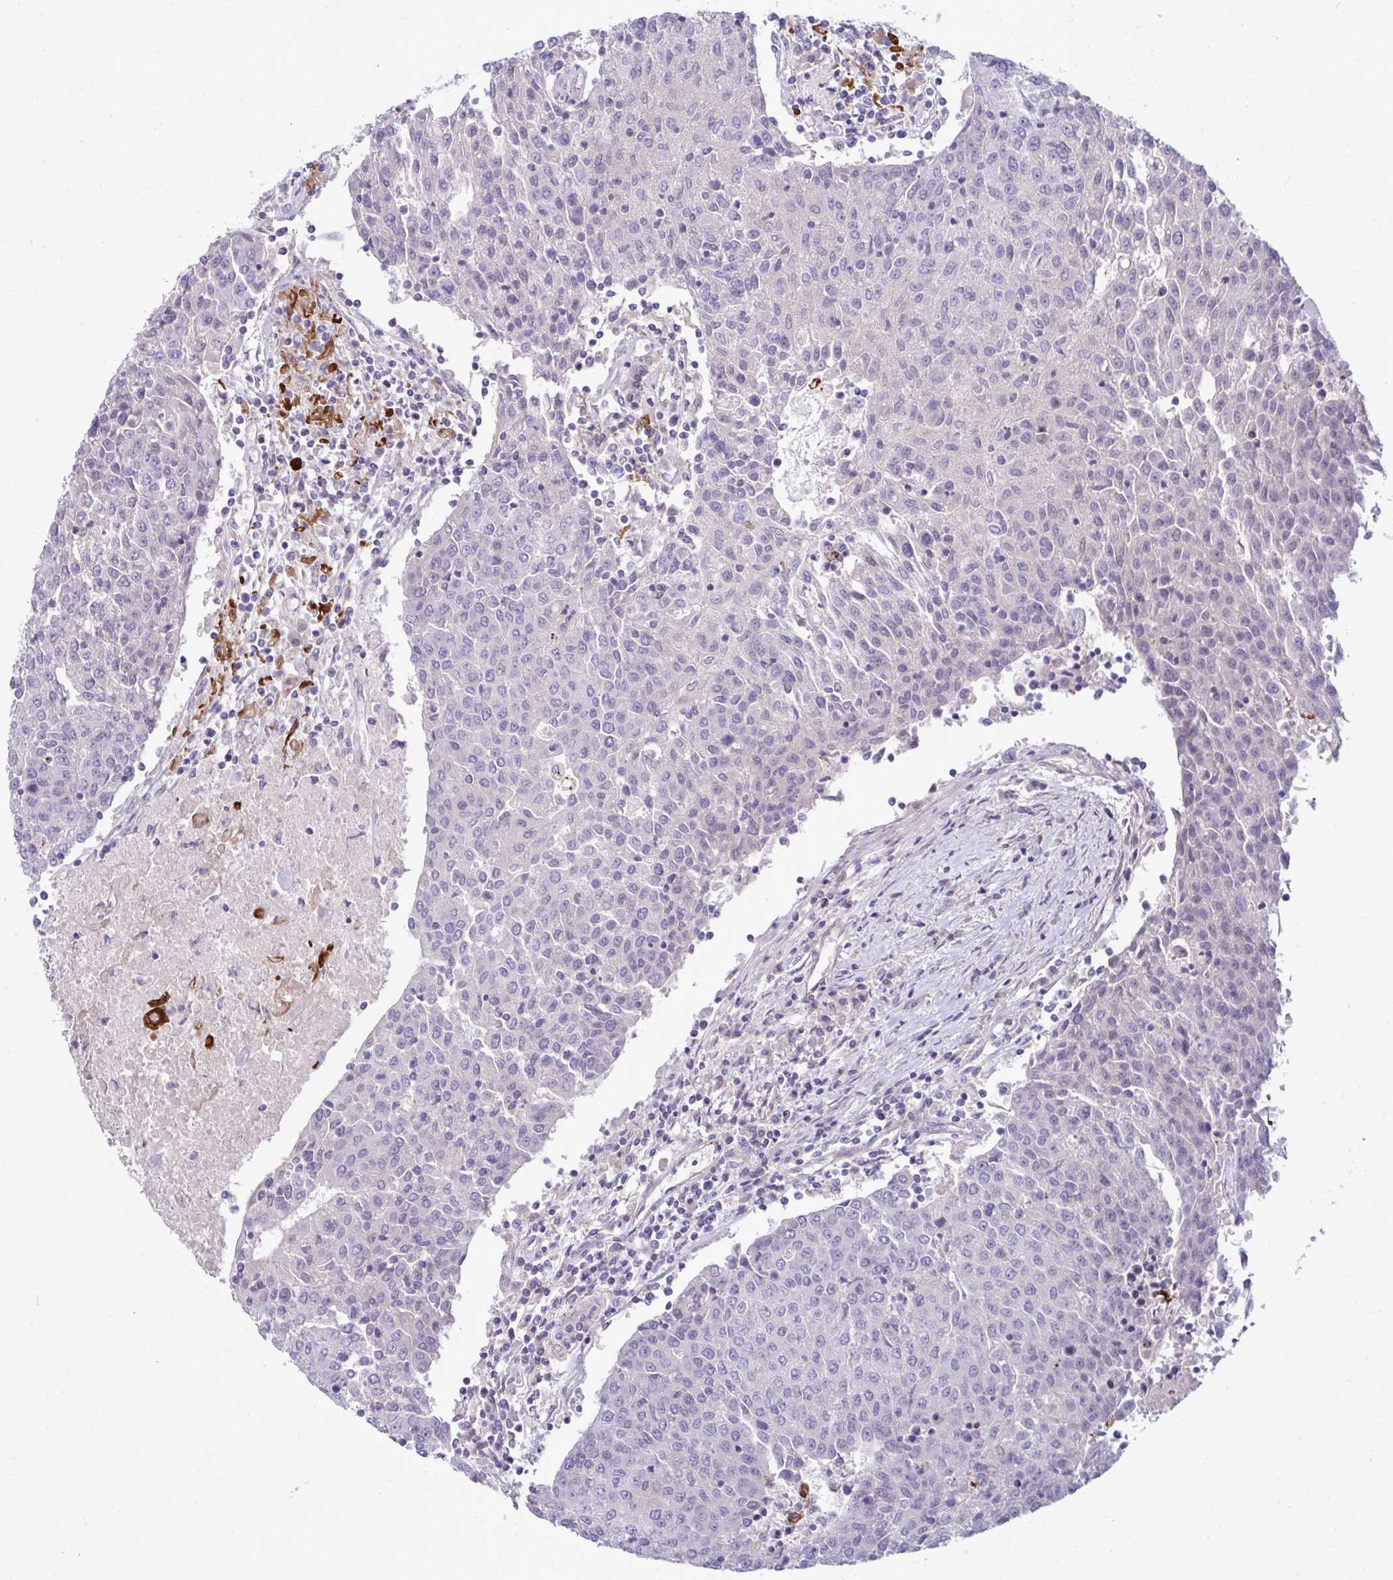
{"staining": {"intensity": "negative", "quantity": "none", "location": "none"}, "tissue": "urothelial cancer", "cell_type": "Tumor cells", "image_type": "cancer", "snomed": [{"axis": "morphology", "description": "Urothelial carcinoma, High grade"}, {"axis": "topography", "description": "Urinary bladder"}], "caption": "Tumor cells show no significant protein staining in urothelial cancer.", "gene": "SLC14A1", "patient": {"sex": "female", "age": 85}}